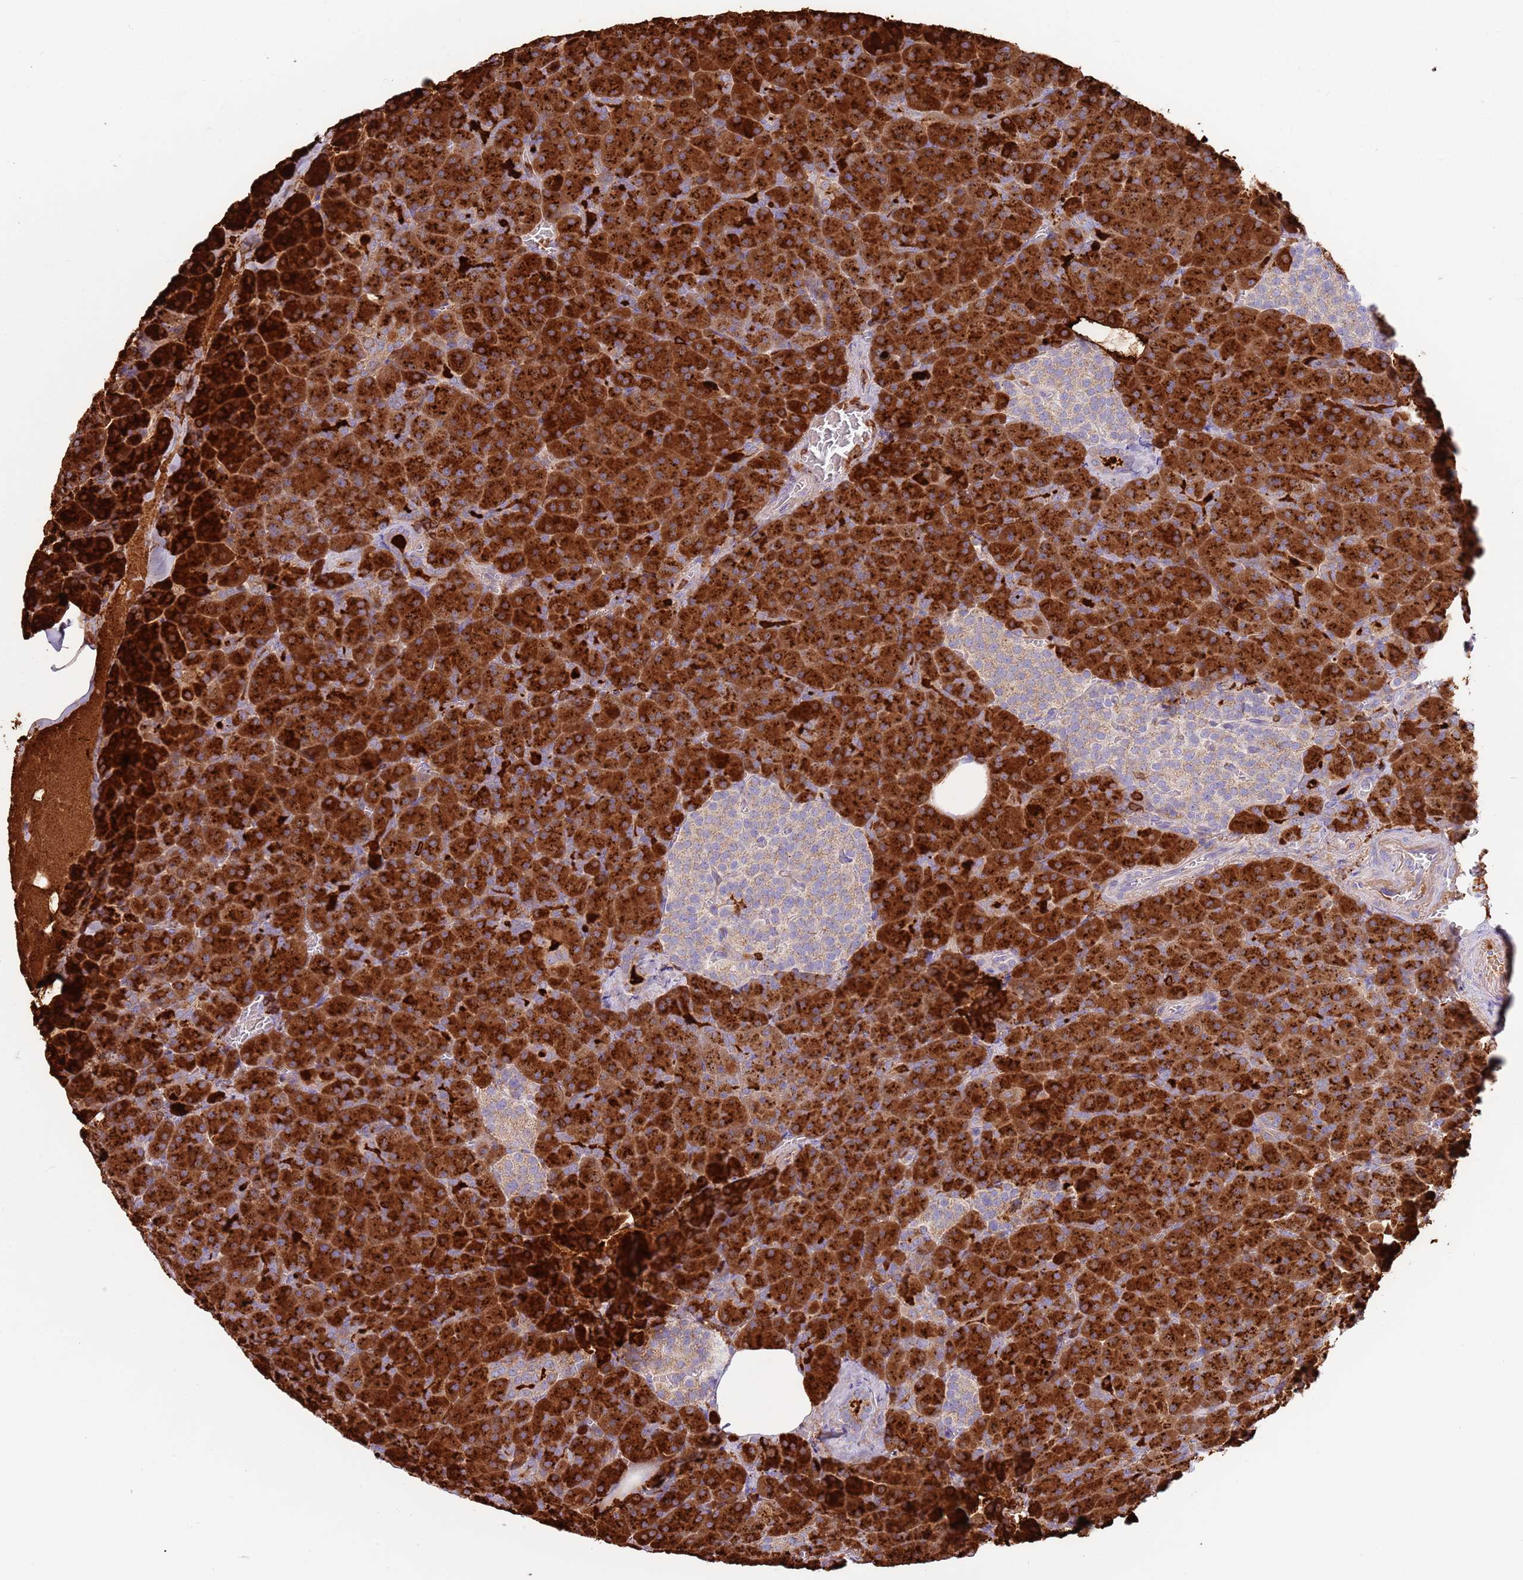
{"staining": {"intensity": "strong", "quantity": ">75%", "location": "cytoplasmic/membranous"}, "tissue": "pancreas", "cell_type": "Exocrine glandular cells", "image_type": "normal", "snomed": [{"axis": "morphology", "description": "Normal tissue, NOS"}, {"axis": "topography", "description": "Pancreas"}], "caption": "Immunohistochemical staining of benign human pancreas demonstrates strong cytoplasmic/membranous protein staining in about >75% of exocrine glandular cells. The protein of interest is stained brown, and the nuclei are stained in blue (DAB IHC with brightfield microscopy, high magnification).", "gene": "TTPAL", "patient": {"sex": "female", "age": 74}}